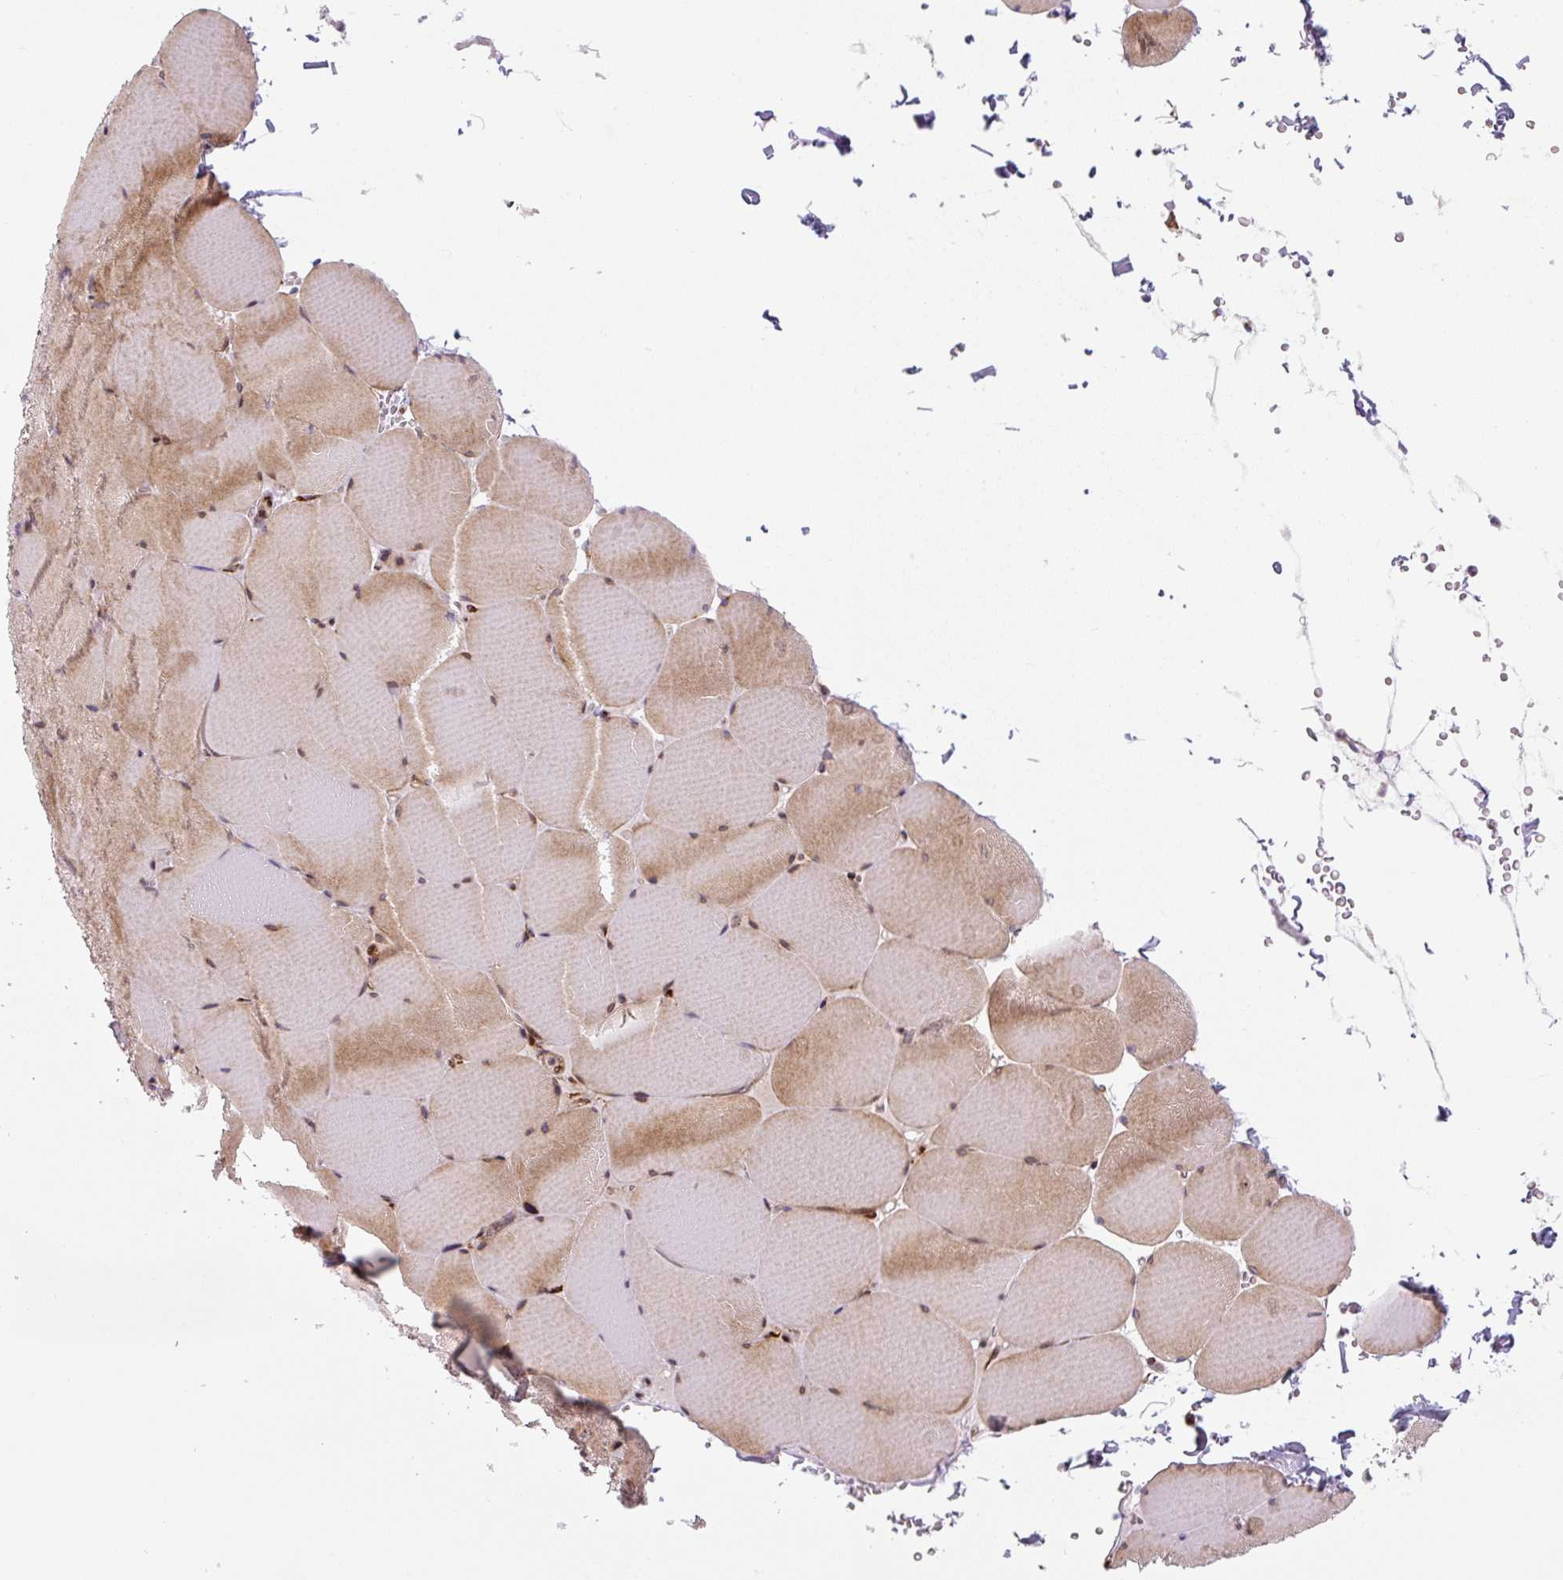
{"staining": {"intensity": "moderate", "quantity": ">75%", "location": "cytoplasmic/membranous"}, "tissue": "skeletal muscle", "cell_type": "Myocytes", "image_type": "normal", "snomed": [{"axis": "morphology", "description": "Normal tissue, NOS"}, {"axis": "topography", "description": "Skeletal muscle"}, {"axis": "topography", "description": "Head-Neck"}], "caption": "Skeletal muscle stained for a protein (brown) shows moderate cytoplasmic/membranous positive positivity in about >75% of myocytes.", "gene": "DISP3", "patient": {"sex": "male", "age": 66}}